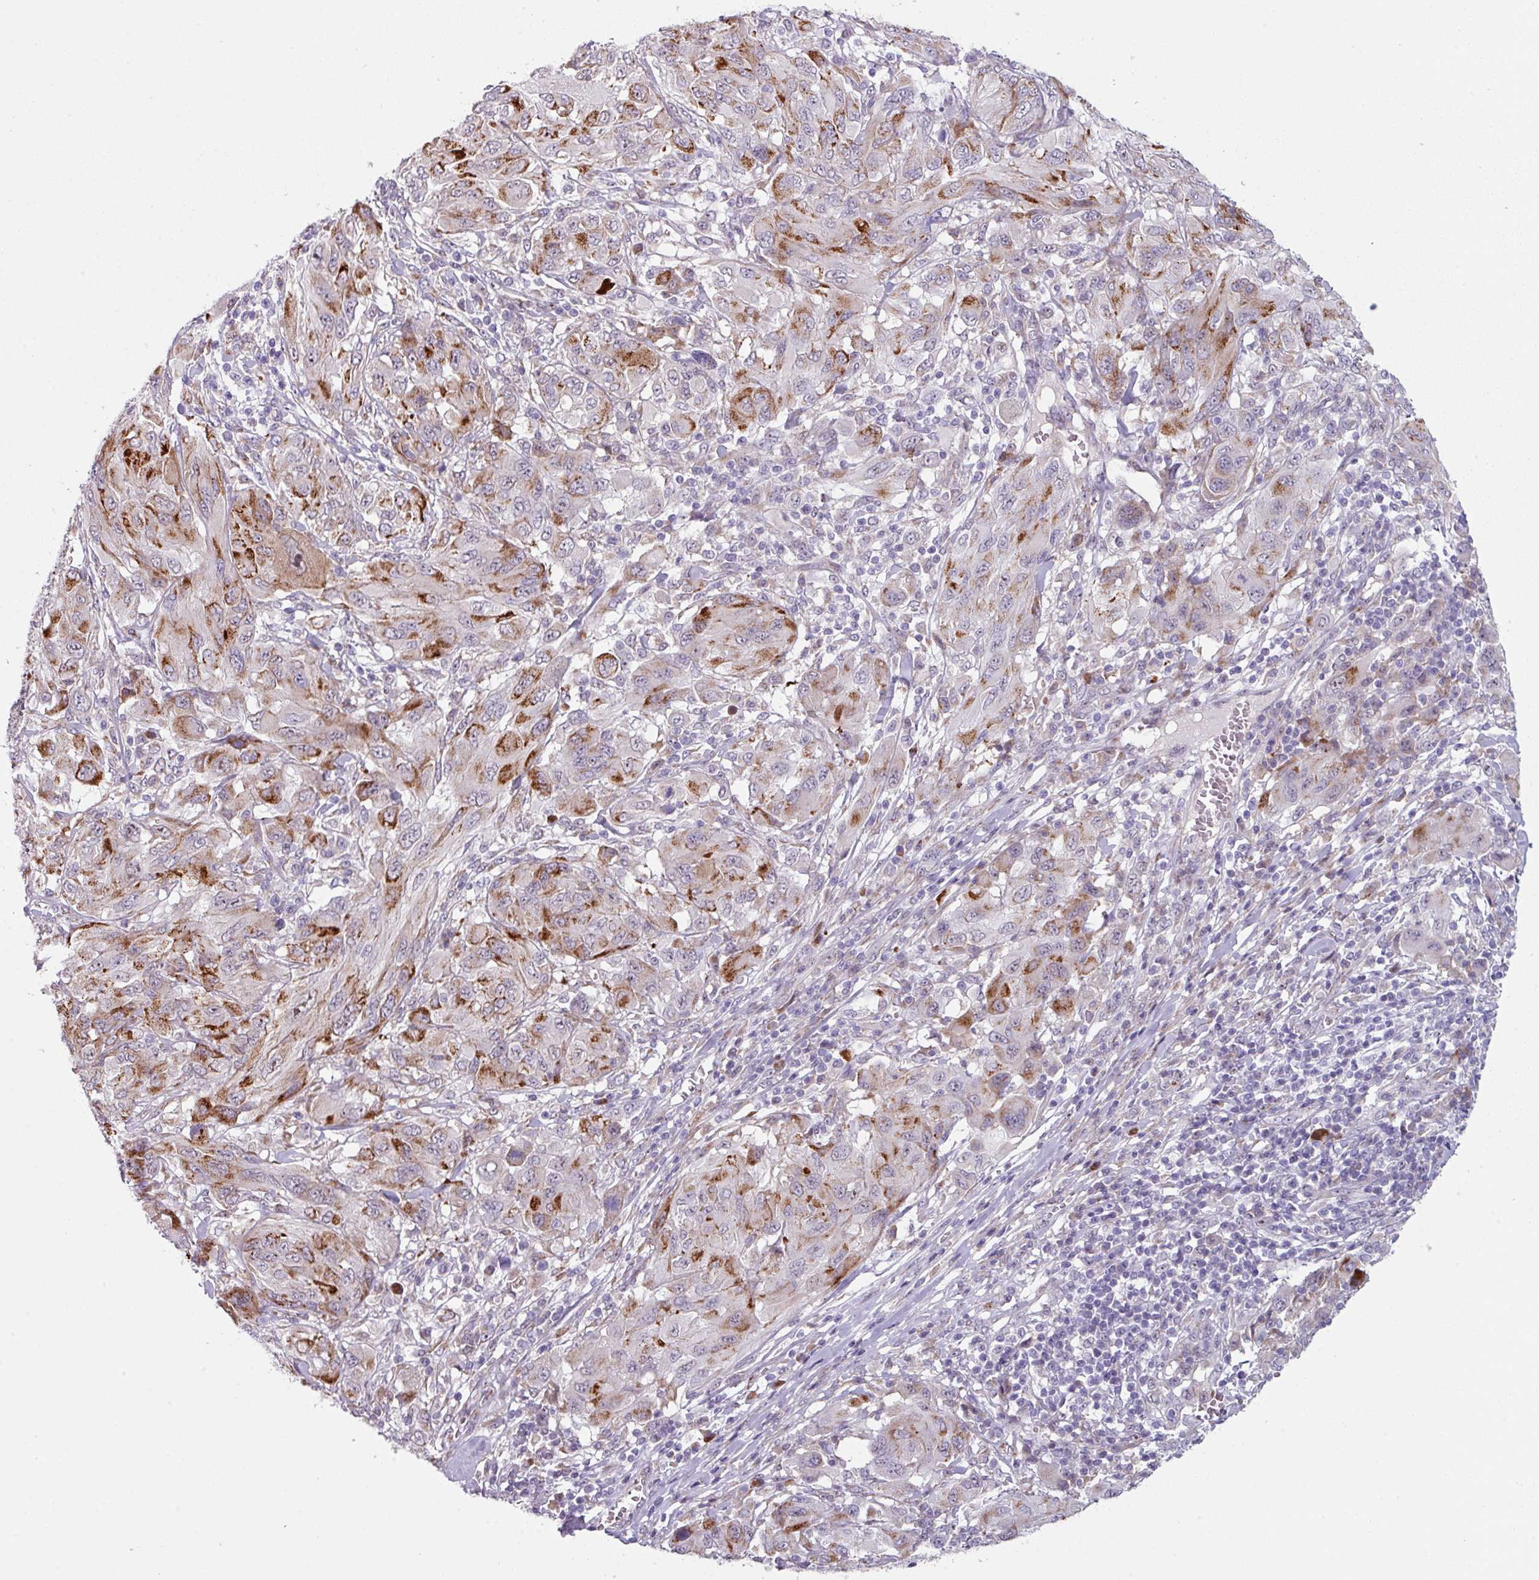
{"staining": {"intensity": "moderate", "quantity": ">75%", "location": "cytoplasmic/membranous"}, "tissue": "melanoma", "cell_type": "Tumor cells", "image_type": "cancer", "snomed": [{"axis": "morphology", "description": "Malignant melanoma, NOS"}, {"axis": "topography", "description": "Skin"}], "caption": "Immunohistochemical staining of human malignant melanoma shows medium levels of moderate cytoplasmic/membranous protein staining in approximately >75% of tumor cells. (Brightfield microscopy of DAB IHC at high magnification).", "gene": "BMS1", "patient": {"sex": "female", "age": 91}}